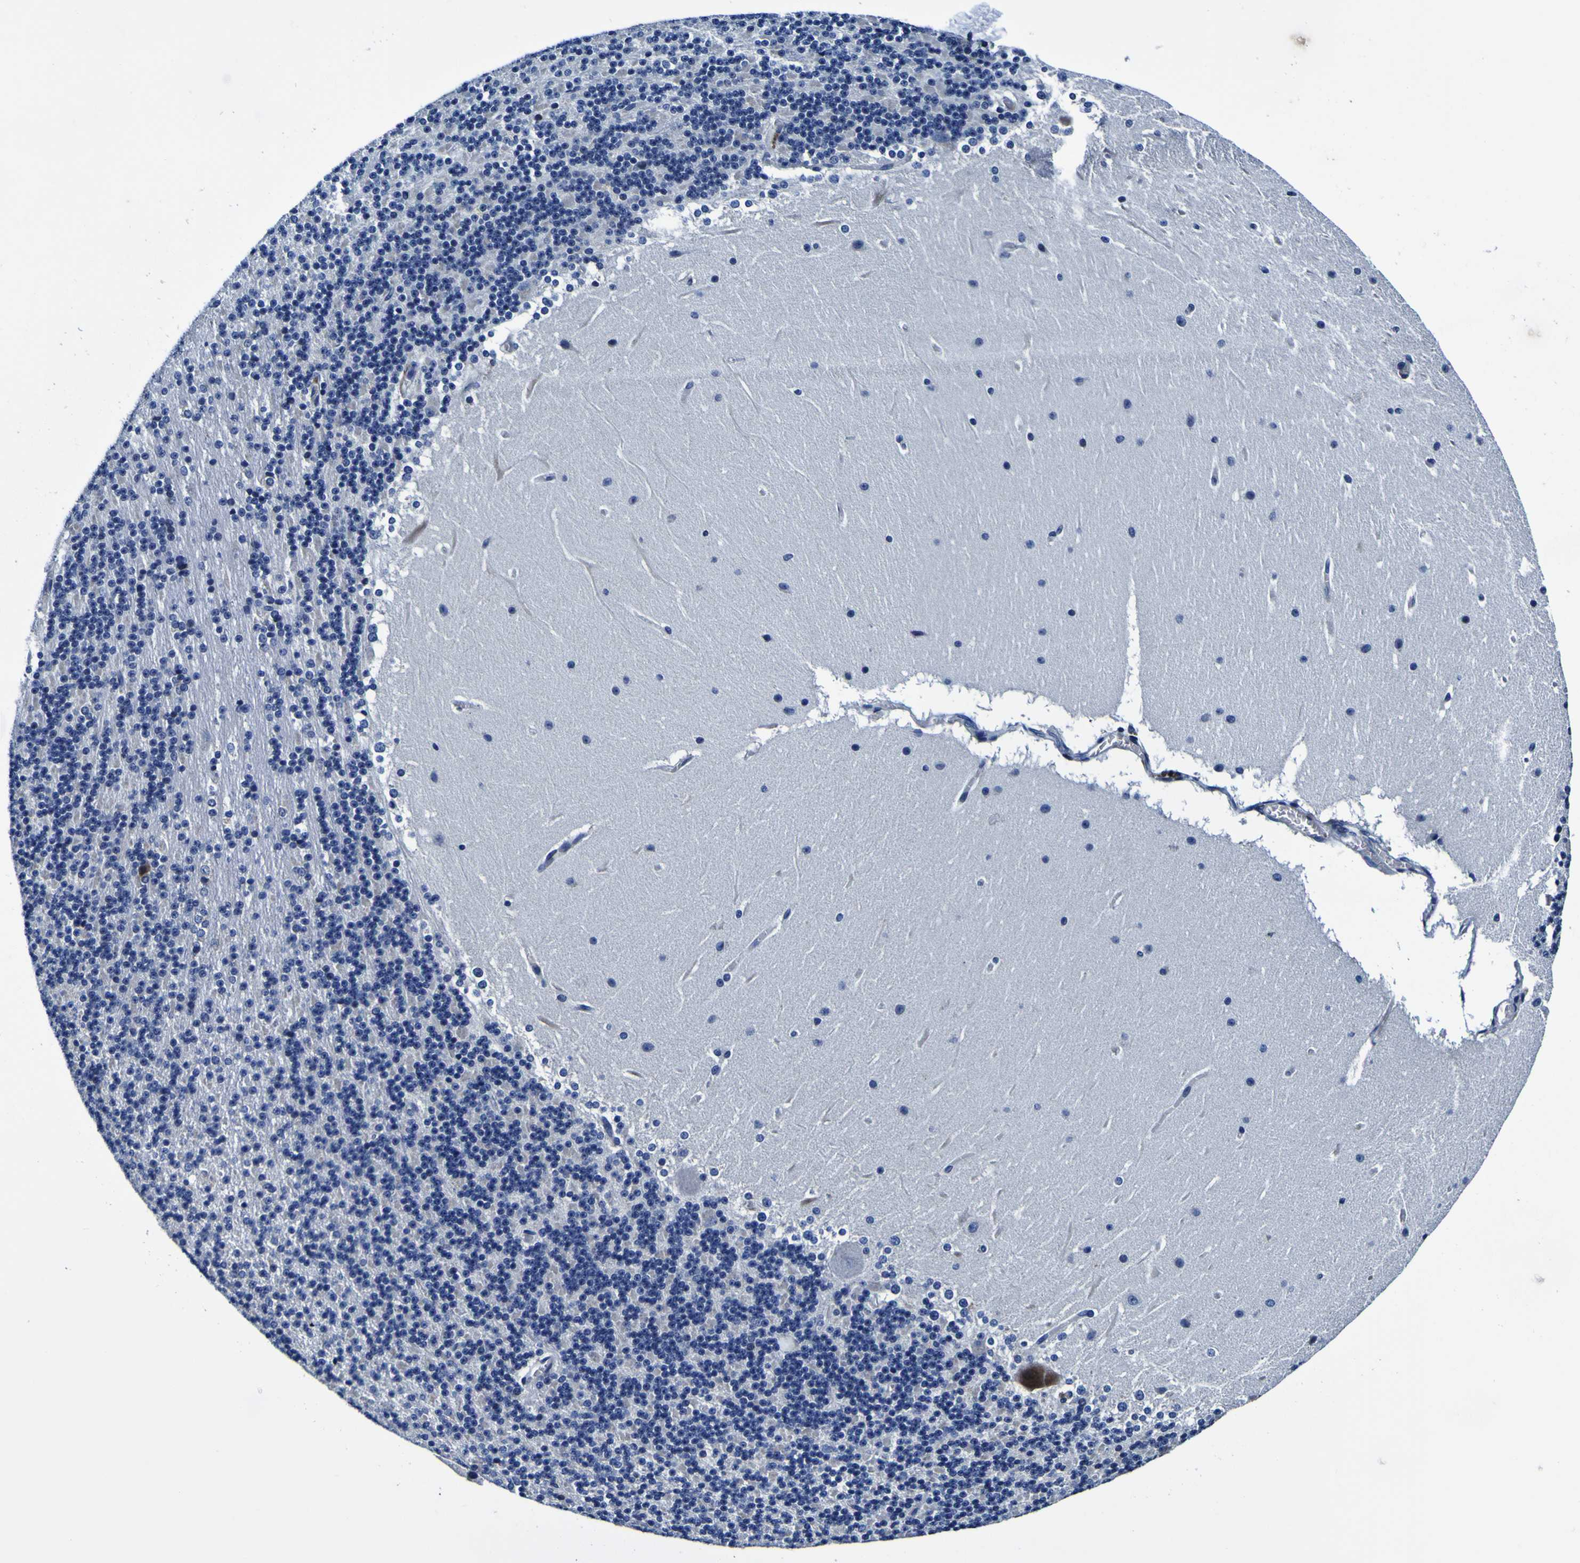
{"staining": {"intensity": "negative", "quantity": "none", "location": "none"}, "tissue": "cerebellum", "cell_type": "Cells in granular layer", "image_type": "normal", "snomed": [{"axis": "morphology", "description": "Normal tissue, NOS"}, {"axis": "topography", "description": "Cerebellum"}], "caption": "This is a micrograph of immunohistochemistry (IHC) staining of unremarkable cerebellum, which shows no expression in cells in granular layer.", "gene": "PDLIM4", "patient": {"sex": "female", "age": 19}}